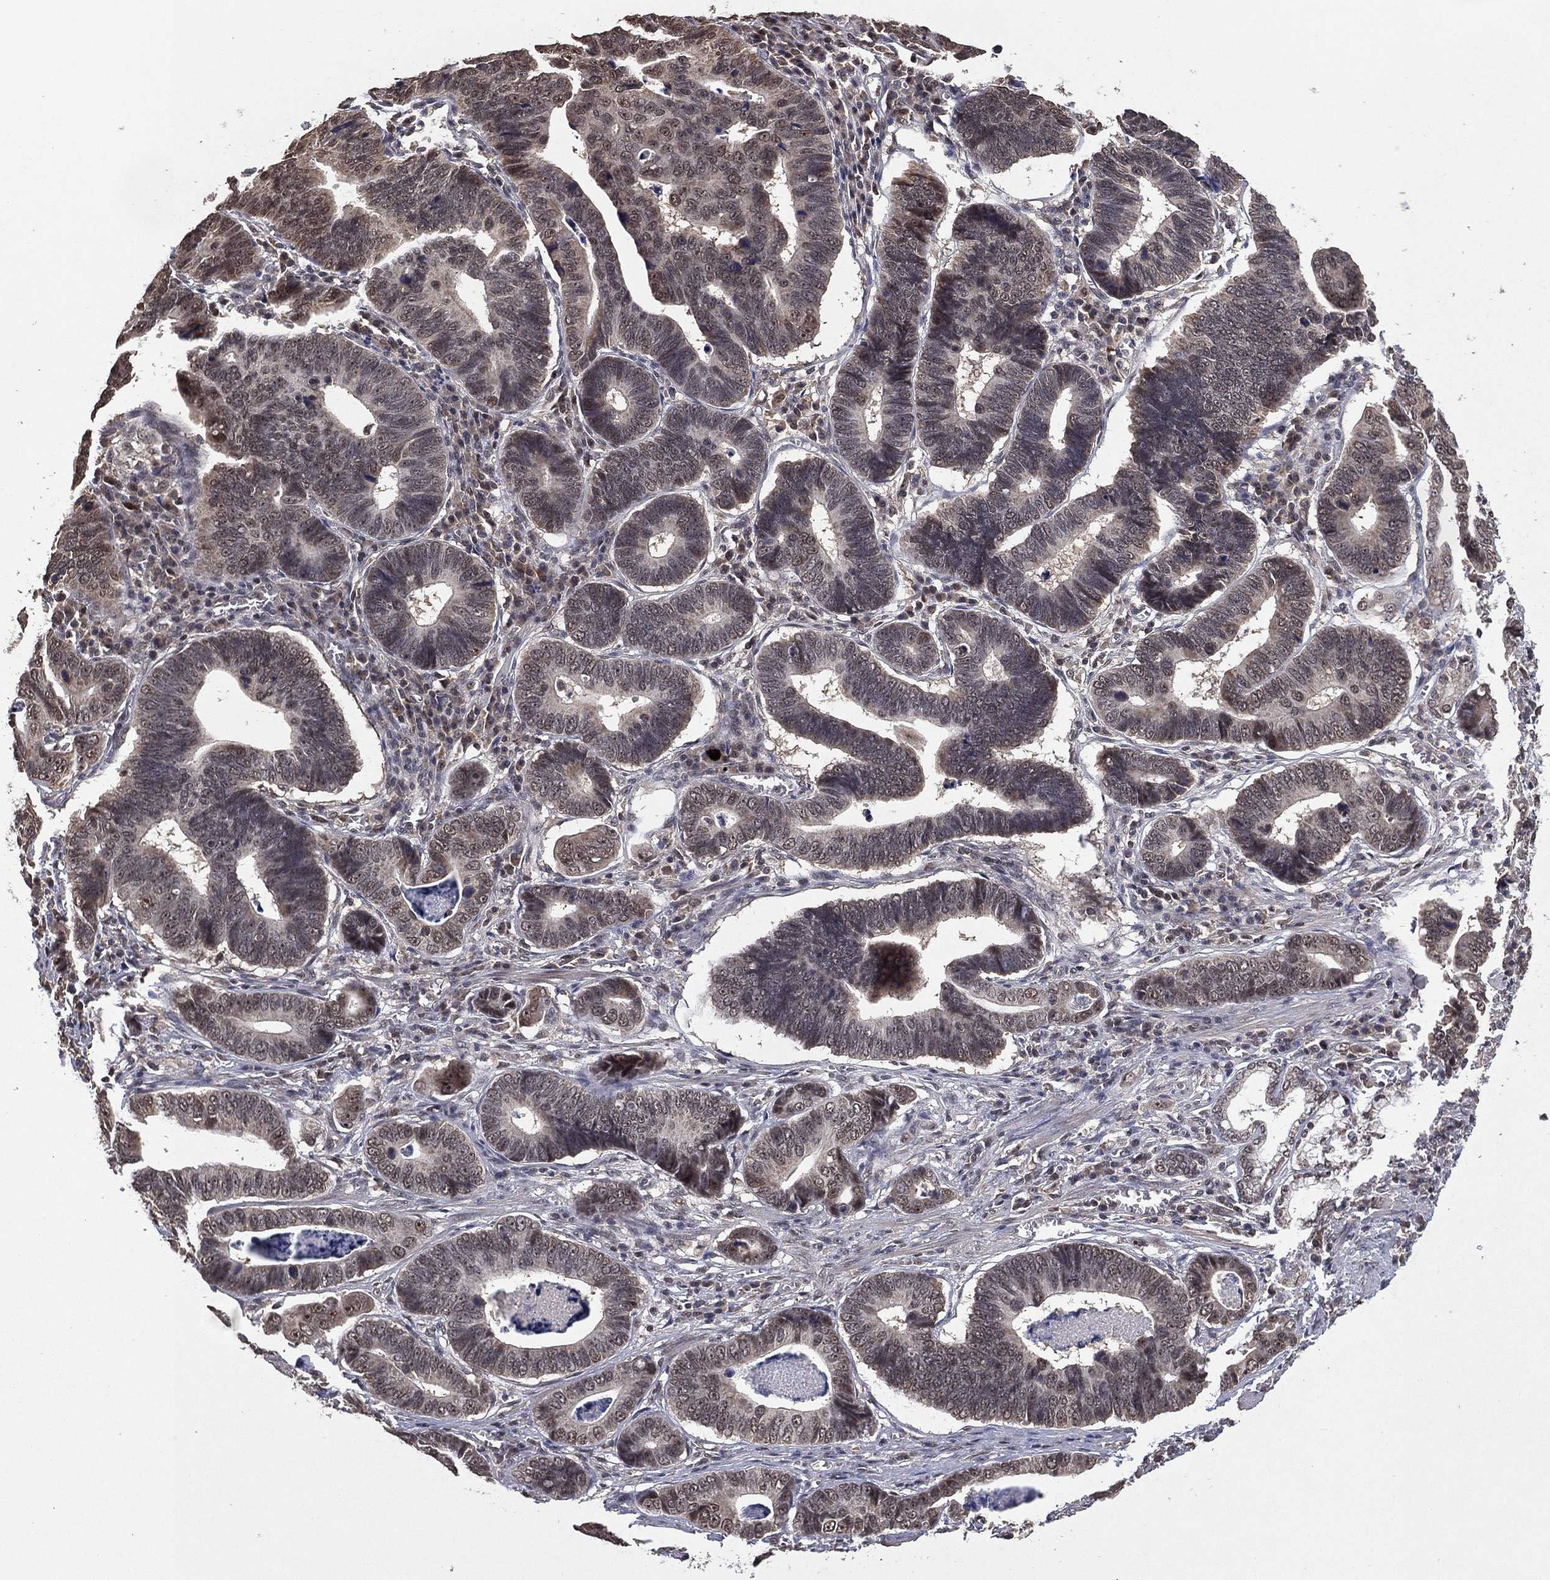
{"staining": {"intensity": "weak", "quantity": "<25%", "location": "cytoplasmic/membranous"}, "tissue": "stomach cancer", "cell_type": "Tumor cells", "image_type": "cancer", "snomed": [{"axis": "morphology", "description": "Adenocarcinoma, NOS"}, {"axis": "topography", "description": "Stomach"}], "caption": "IHC micrograph of human stomach cancer stained for a protein (brown), which demonstrates no staining in tumor cells. Nuclei are stained in blue.", "gene": "NELFCD", "patient": {"sex": "male", "age": 84}}